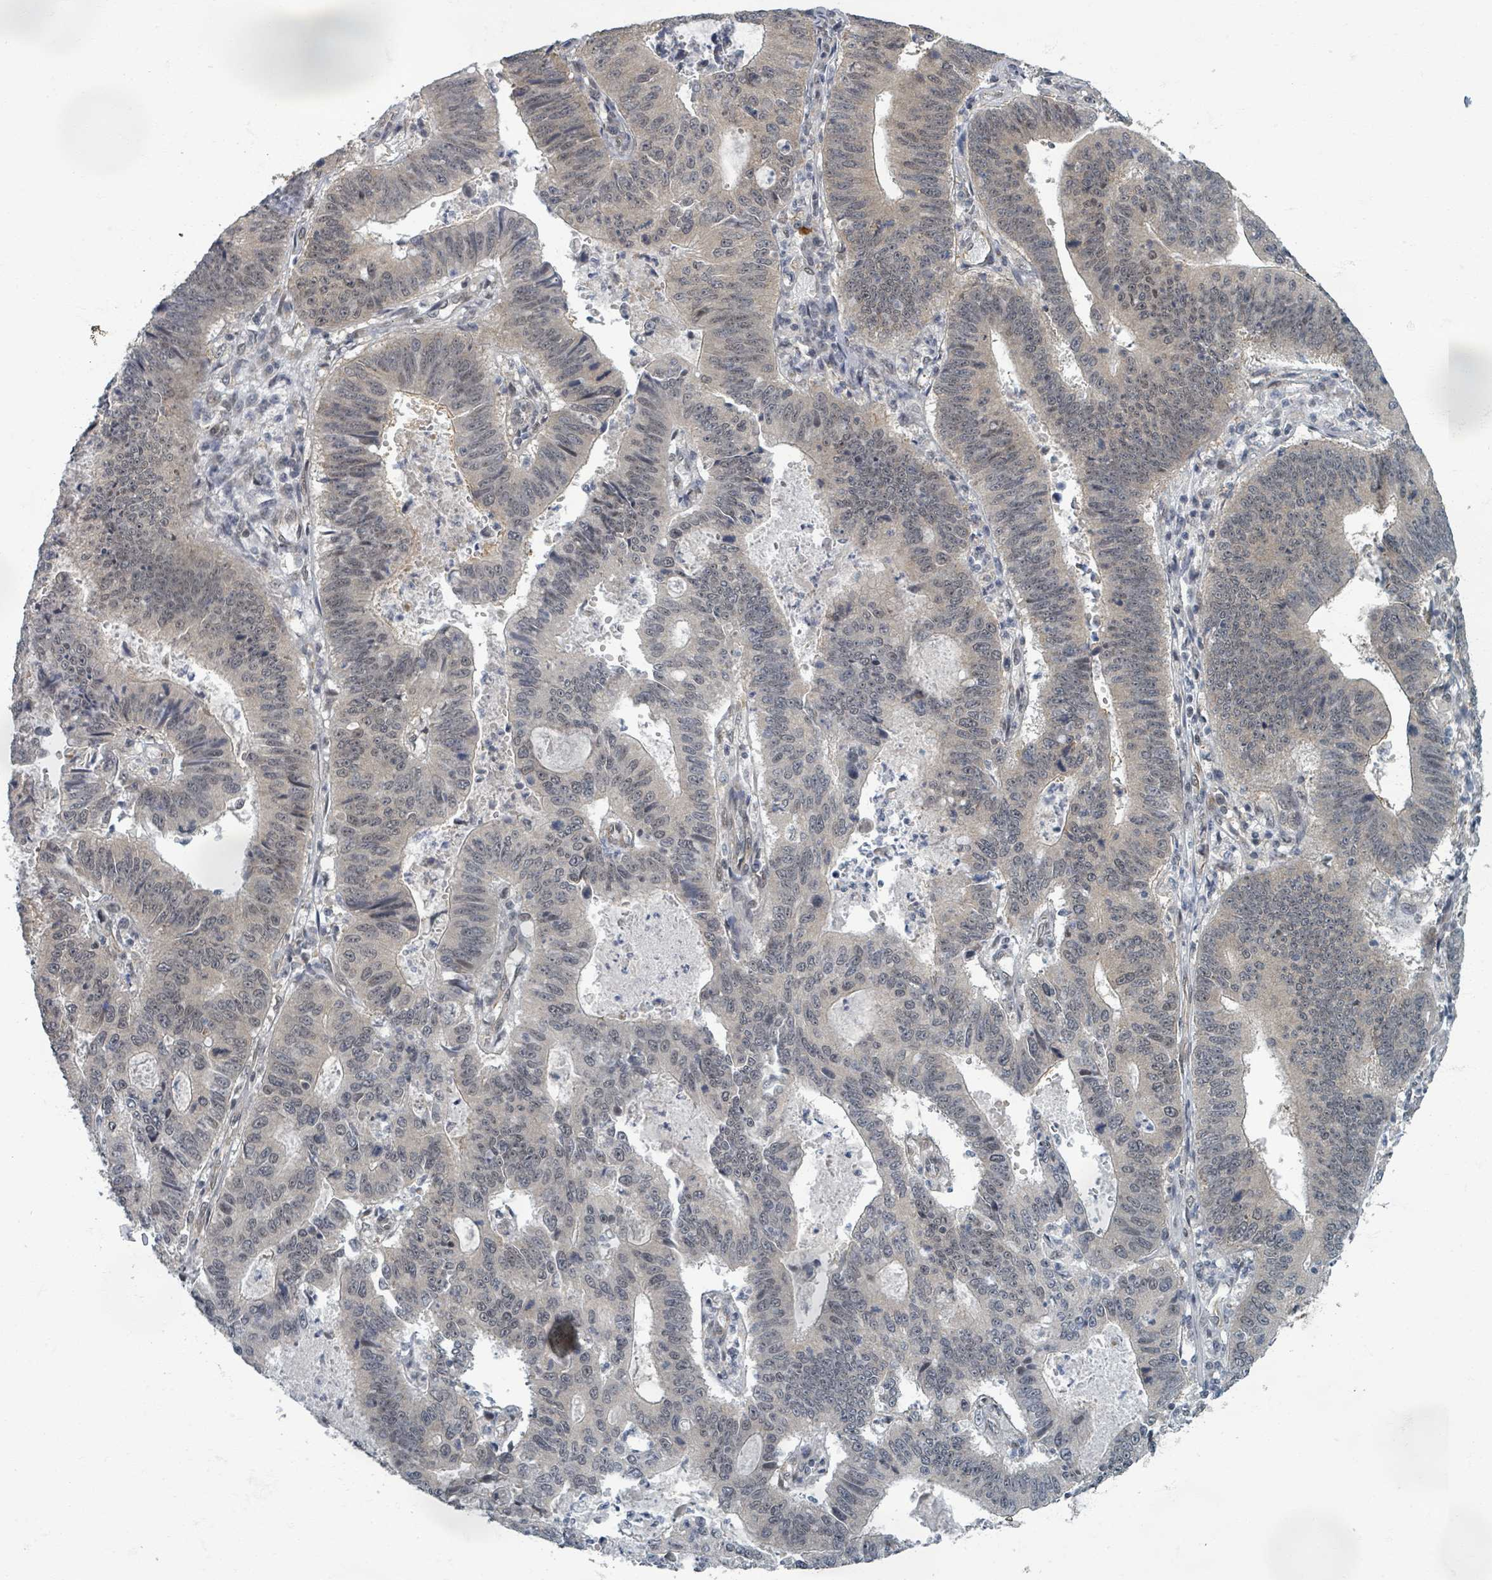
{"staining": {"intensity": "weak", "quantity": "25%-75%", "location": "cytoplasmic/membranous,nuclear"}, "tissue": "stomach cancer", "cell_type": "Tumor cells", "image_type": "cancer", "snomed": [{"axis": "morphology", "description": "Adenocarcinoma, NOS"}, {"axis": "topography", "description": "Stomach"}], "caption": "Protein expression analysis of stomach adenocarcinoma reveals weak cytoplasmic/membranous and nuclear staining in about 25%-75% of tumor cells.", "gene": "INTS15", "patient": {"sex": "male", "age": 59}}